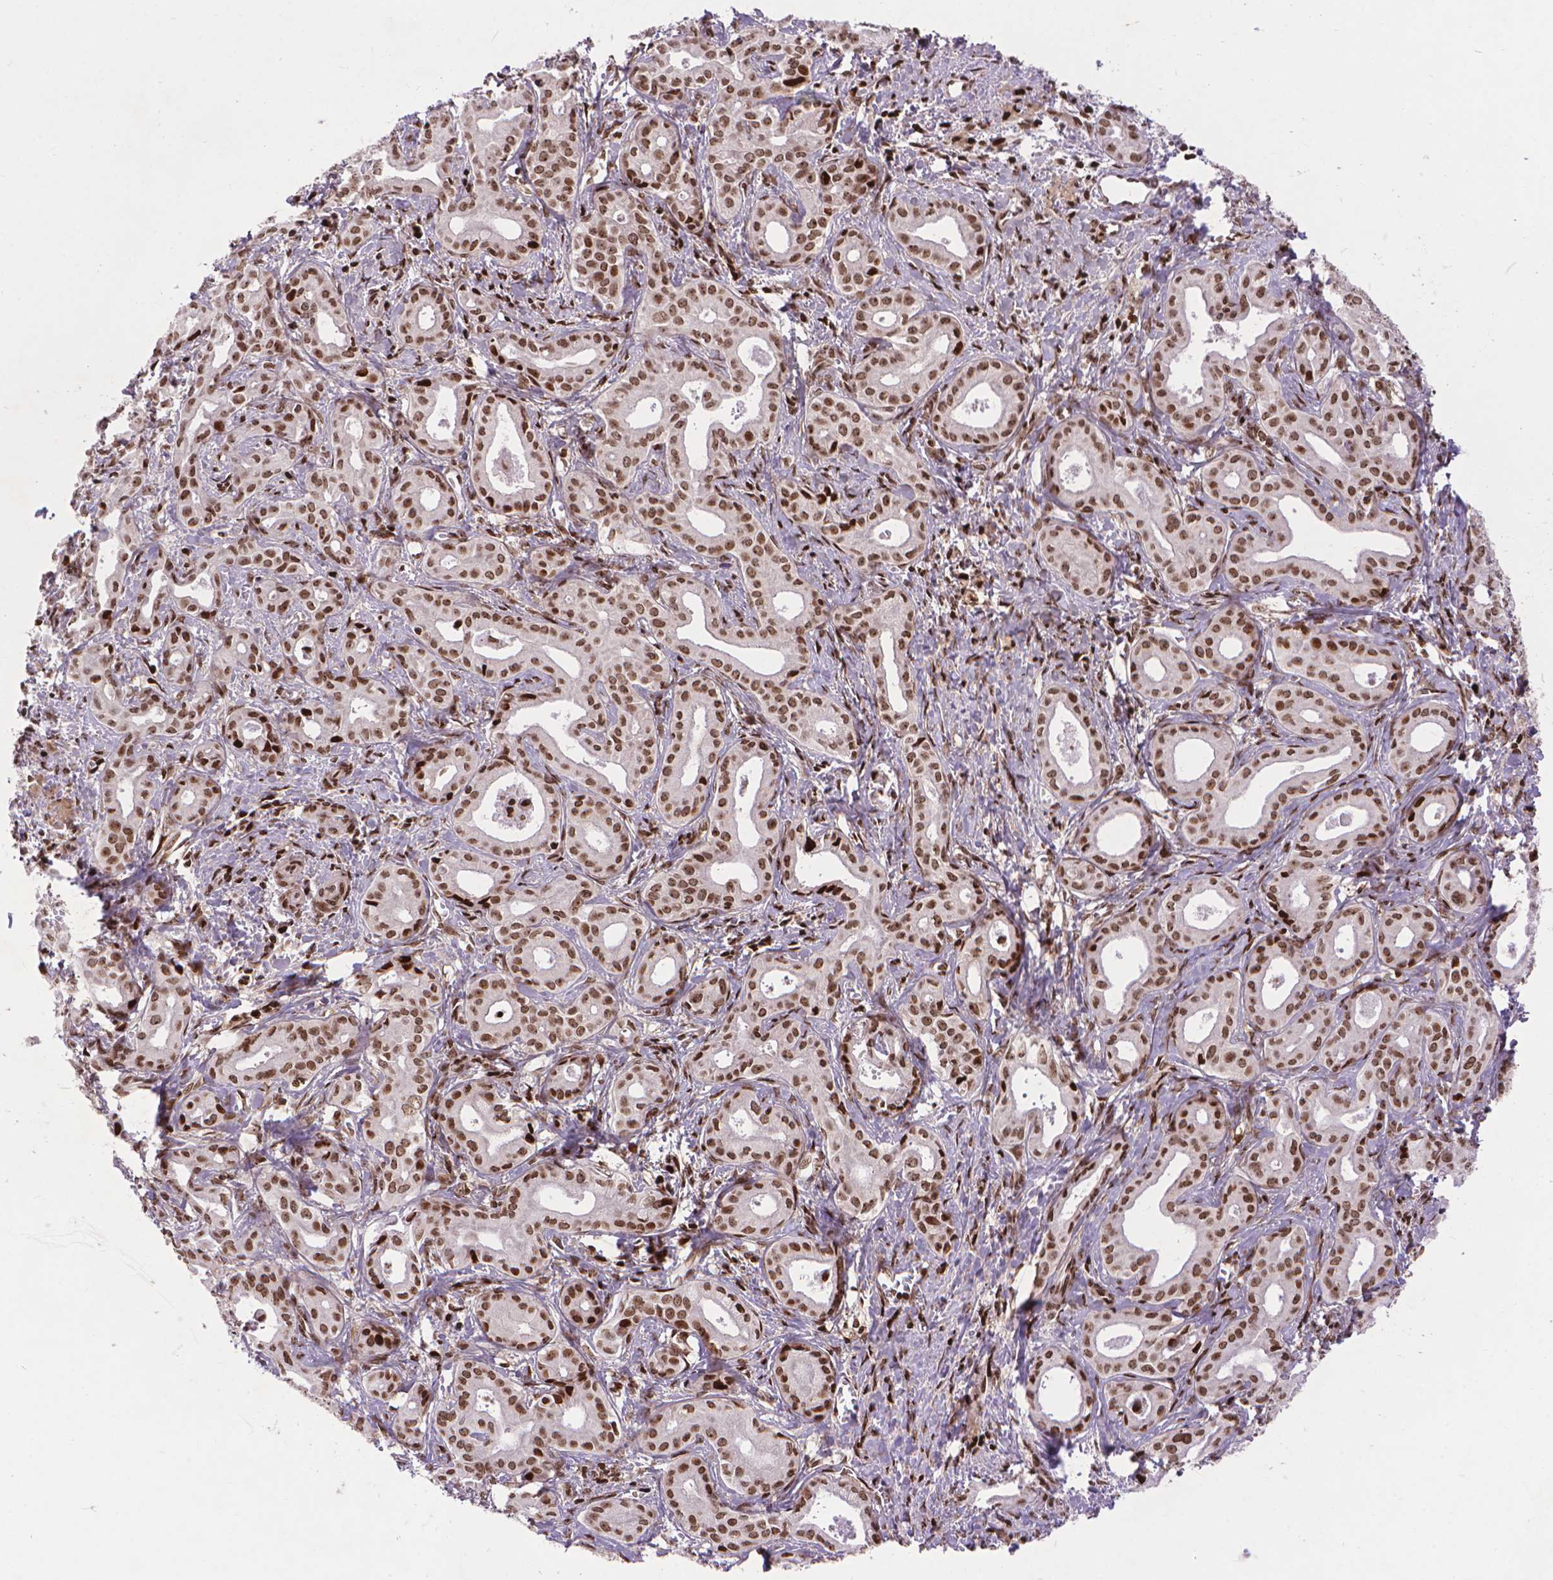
{"staining": {"intensity": "moderate", "quantity": ">75%", "location": "nuclear"}, "tissue": "liver cancer", "cell_type": "Tumor cells", "image_type": "cancer", "snomed": [{"axis": "morphology", "description": "Cholangiocarcinoma"}, {"axis": "topography", "description": "Liver"}], "caption": "Immunohistochemistry (IHC) (DAB) staining of human cholangiocarcinoma (liver) exhibits moderate nuclear protein staining in approximately >75% of tumor cells.", "gene": "AMER1", "patient": {"sex": "female", "age": 65}}